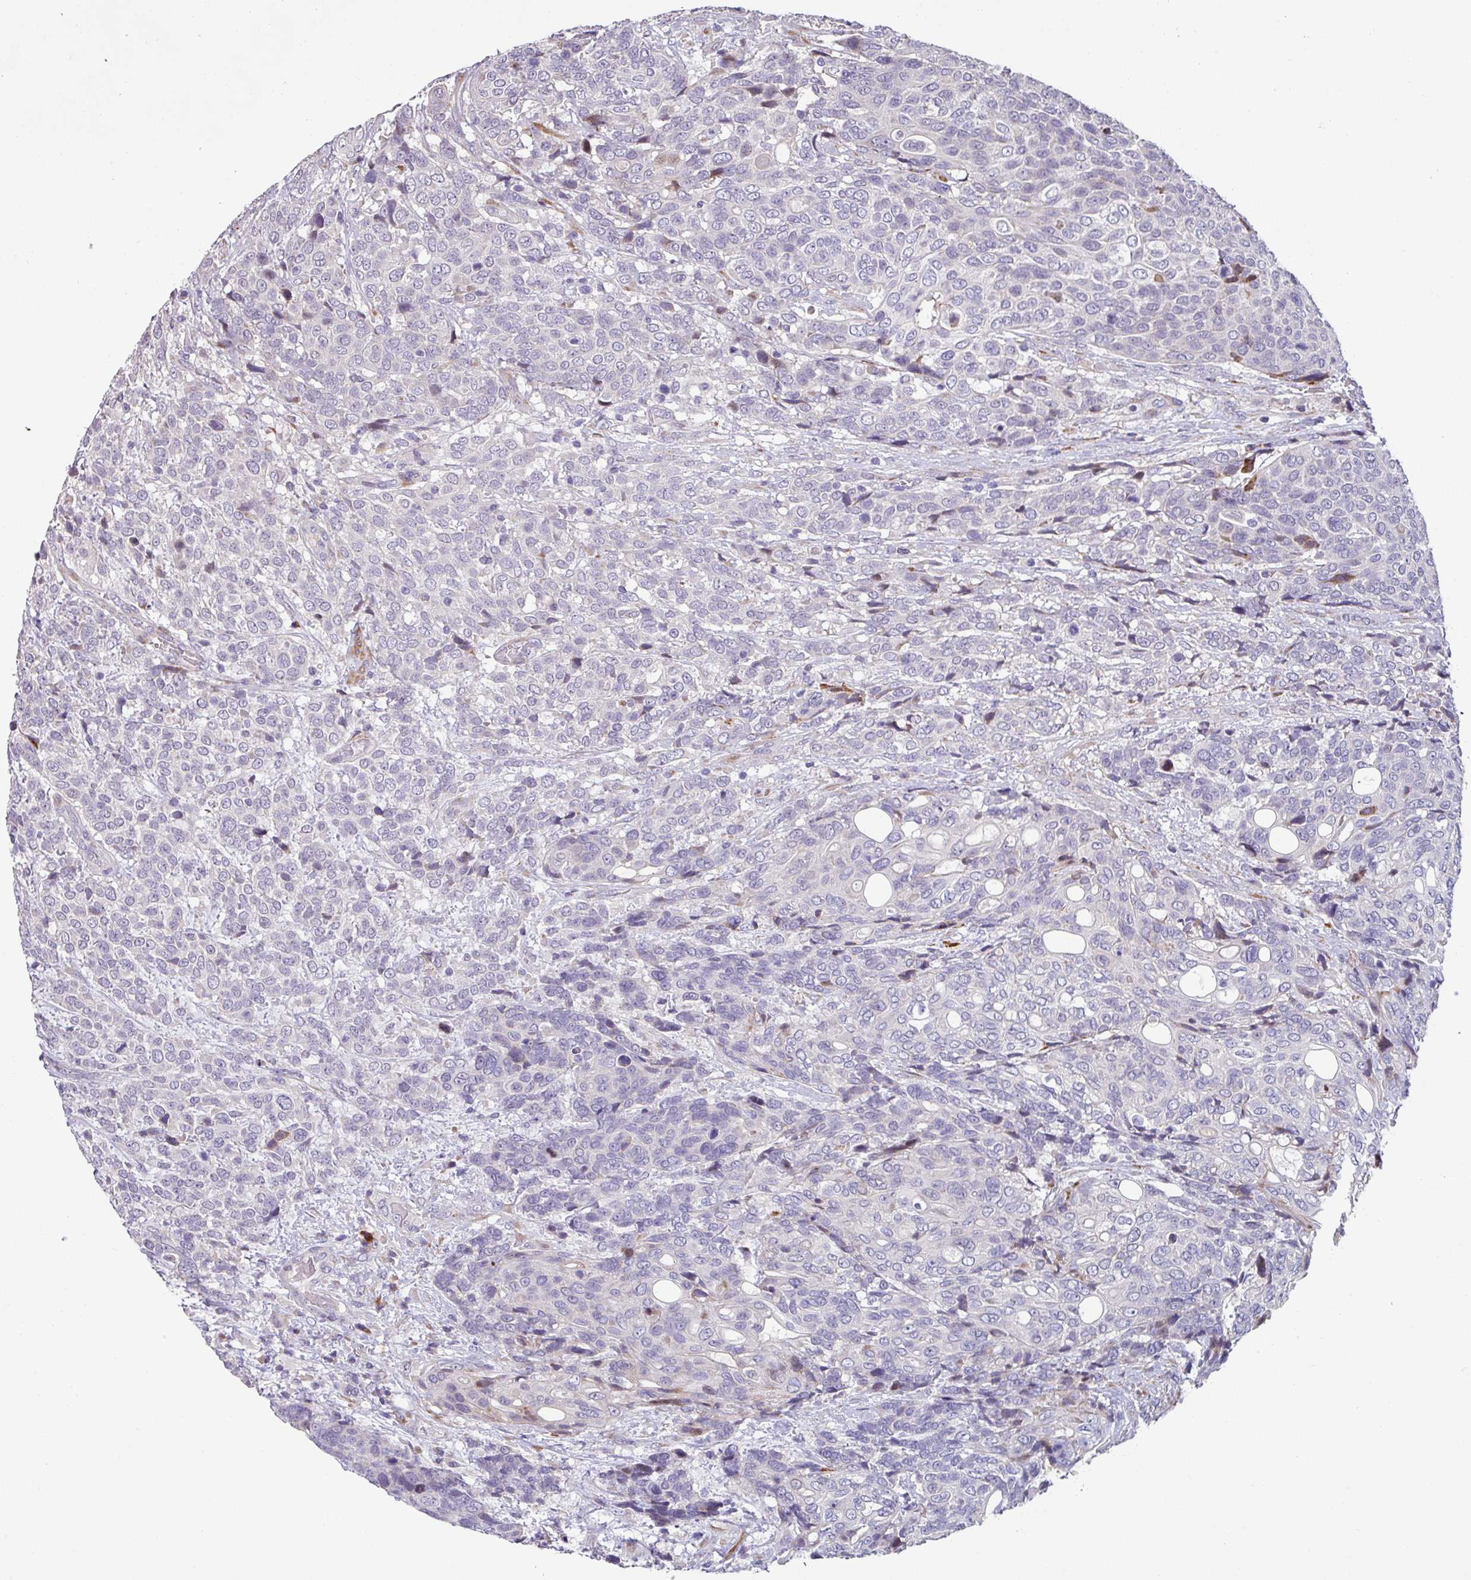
{"staining": {"intensity": "negative", "quantity": "none", "location": "none"}, "tissue": "urothelial cancer", "cell_type": "Tumor cells", "image_type": "cancer", "snomed": [{"axis": "morphology", "description": "Urothelial carcinoma, High grade"}, {"axis": "topography", "description": "Urinary bladder"}], "caption": "This is a photomicrograph of IHC staining of urothelial cancer, which shows no staining in tumor cells.", "gene": "KLHL3", "patient": {"sex": "female", "age": 70}}